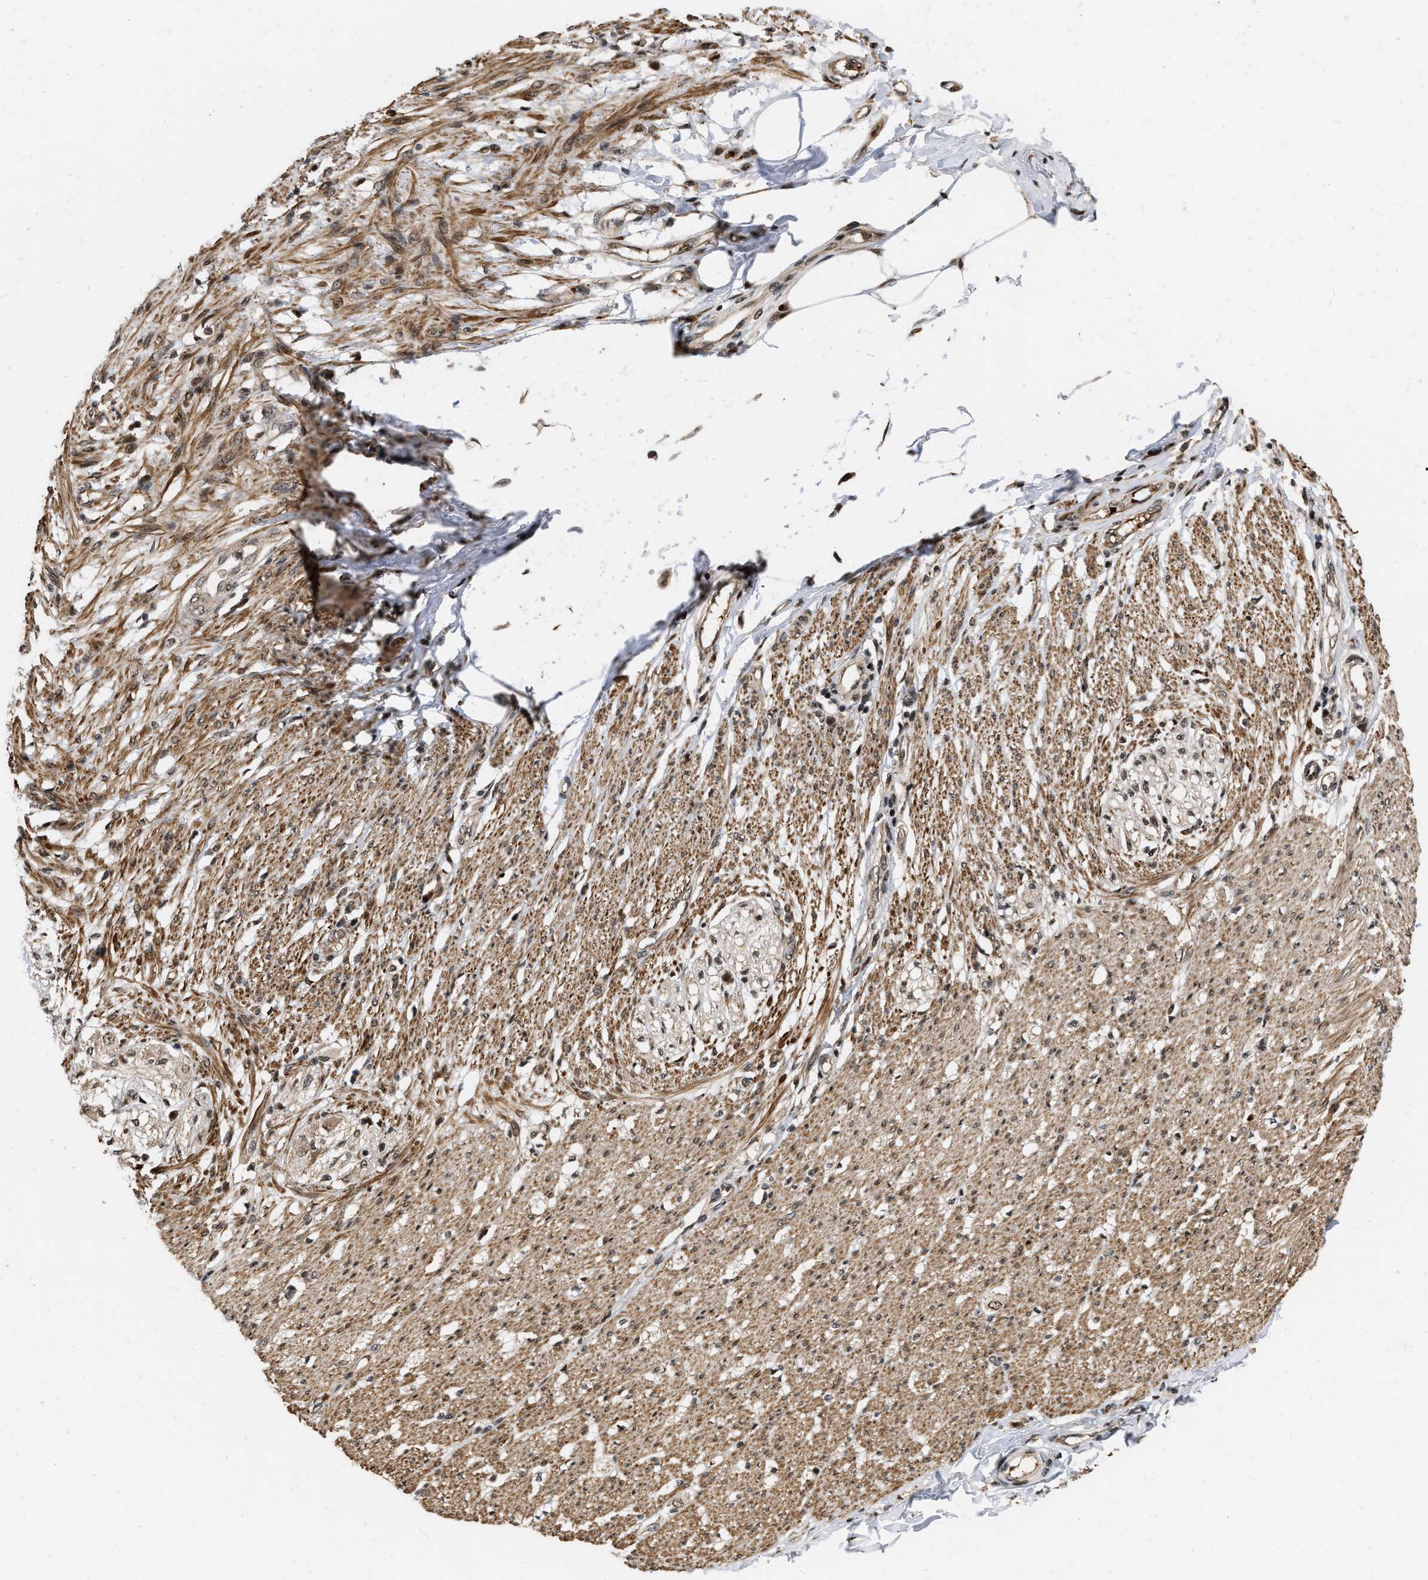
{"staining": {"intensity": "strong", "quantity": ">75%", "location": "cytoplasmic/membranous"}, "tissue": "smooth muscle", "cell_type": "Smooth muscle cells", "image_type": "normal", "snomed": [{"axis": "morphology", "description": "Normal tissue, NOS"}, {"axis": "morphology", "description": "Adenocarcinoma, NOS"}, {"axis": "topography", "description": "Colon"}, {"axis": "topography", "description": "Peripheral nerve tissue"}], "caption": "IHC of normal smooth muscle exhibits high levels of strong cytoplasmic/membranous expression in approximately >75% of smooth muscle cells.", "gene": "ANKRD11", "patient": {"sex": "male", "age": 14}}